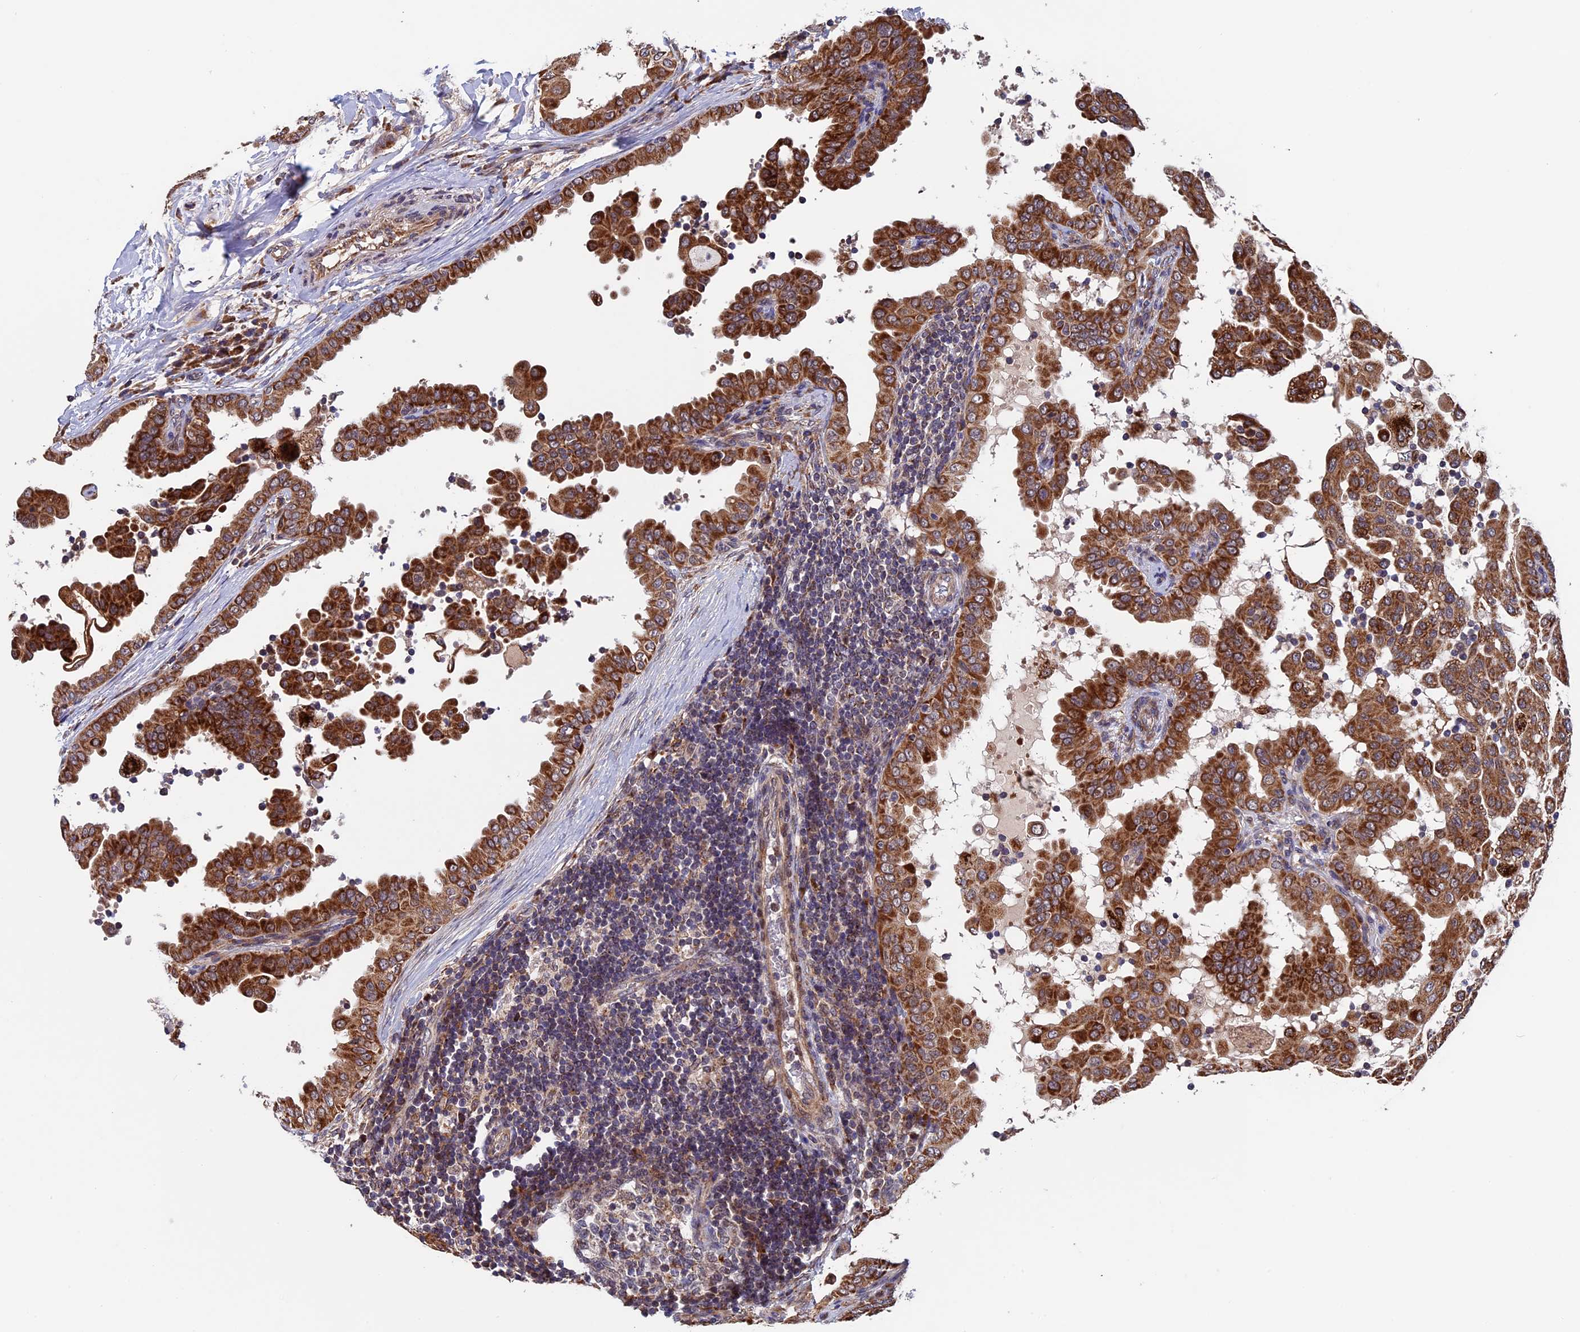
{"staining": {"intensity": "strong", "quantity": ">75%", "location": "cytoplasmic/membranous"}, "tissue": "thyroid cancer", "cell_type": "Tumor cells", "image_type": "cancer", "snomed": [{"axis": "morphology", "description": "Papillary adenocarcinoma, NOS"}, {"axis": "topography", "description": "Thyroid gland"}], "caption": "Papillary adenocarcinoma (thyroid) tissue displays strong cytoplasmic/membranous positivity in approximately >75% of tumor cells (Stains: DAB (3,3'-diaminobenzidine) in brown, nuclei in blue, Microscopy: brightfield microscopy at high magnification).", "gene": "RNF17", "patient": {"sex": "male", "age": 33}}